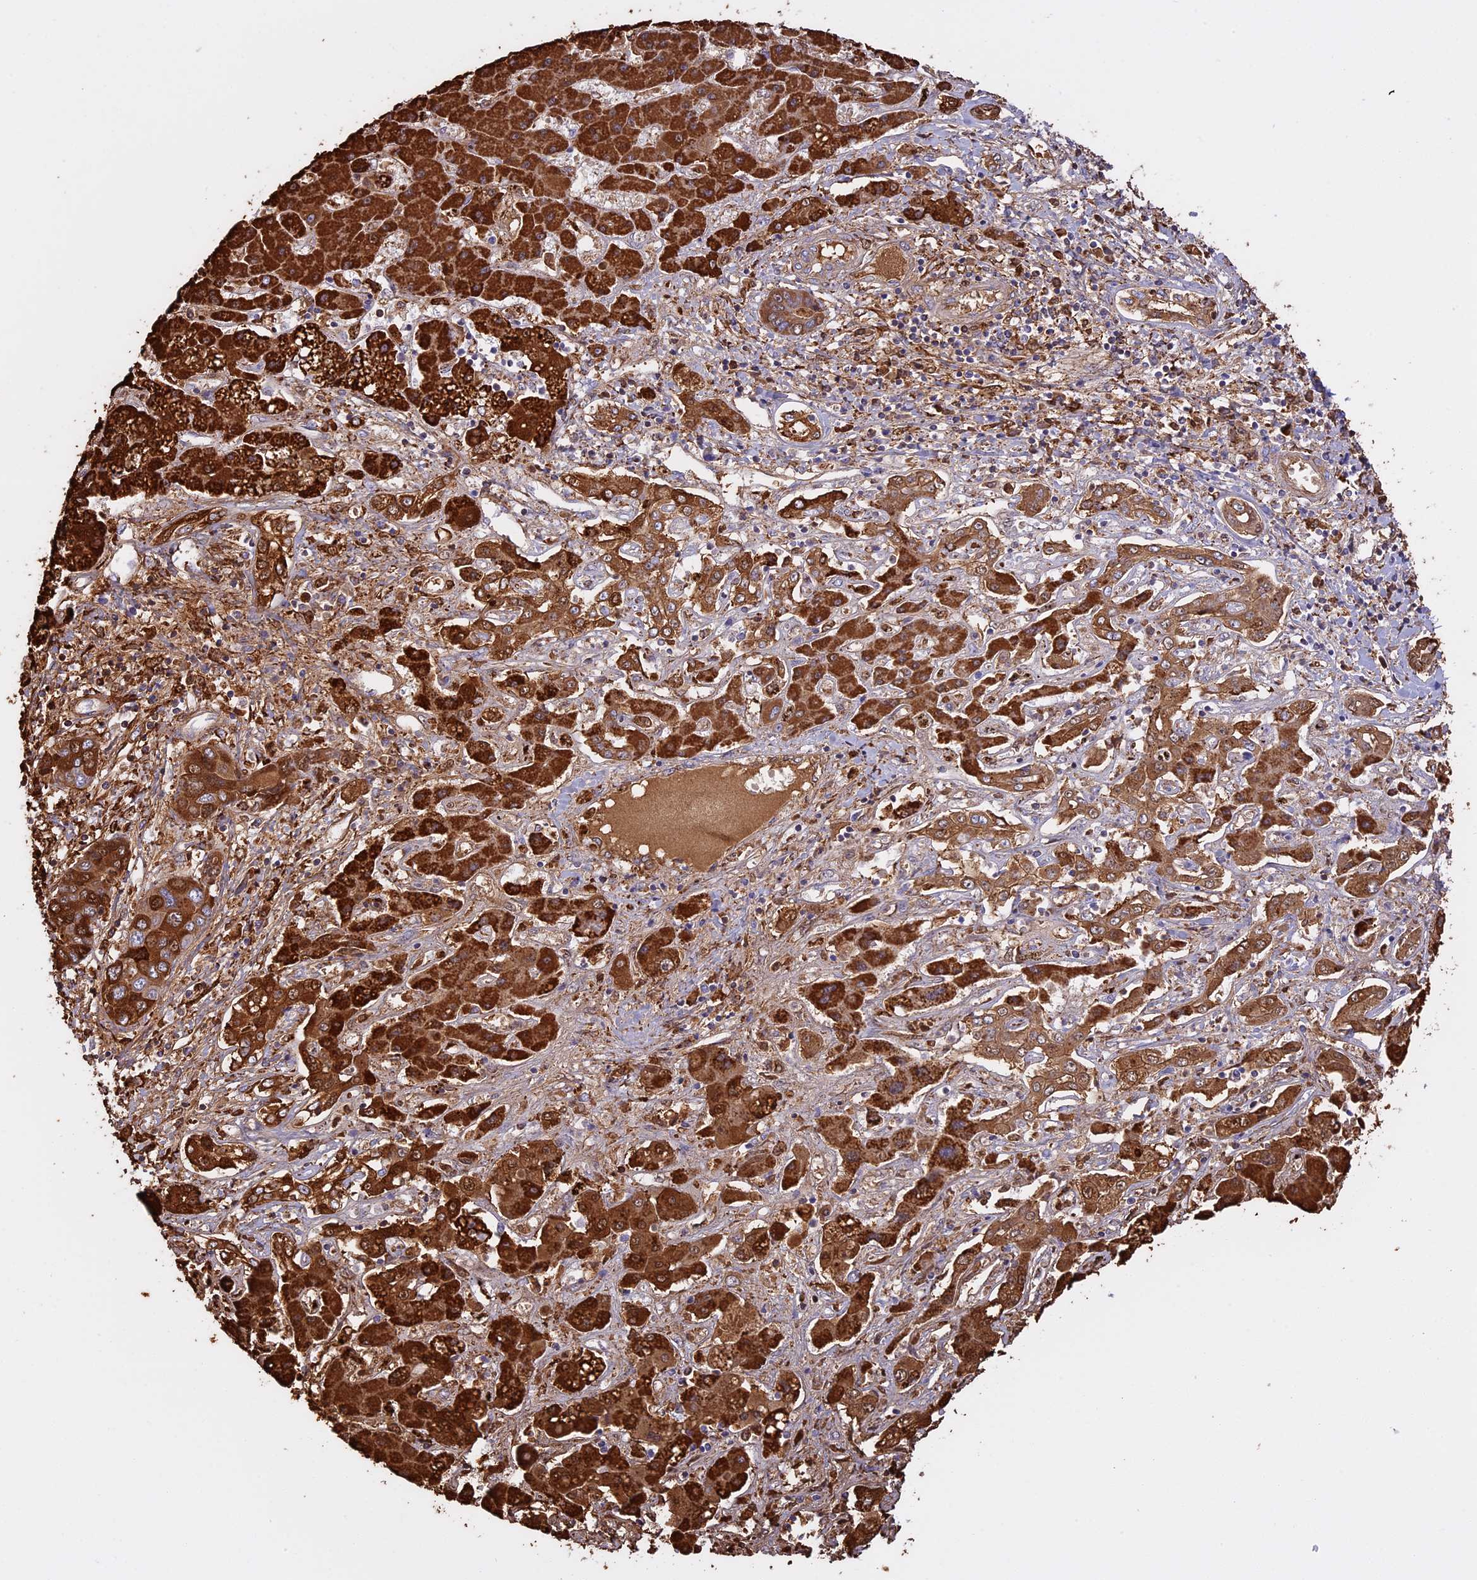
{"staining": {"intensity": "strong", "quantity": ">75%", "location": "cytoplasmic/membranous"}, "tissue": "liver cancer", "cell_type": "Tumor cells", "image_type": "cancer", "snomed": [{"axis": "morphology", "description": "Cholangiocarcinoma"}, {"axis": "topography", "description": "Liver"}], "caption": "Liver cancer (cholangiocarcinoma) was stained to show a protein in brown. There is high levels of strong cytoplasmic/membranous expression in approximately >75% of tumor cells. (IHC, brightfield microscopy, high magnification).", "gene": "KCNG1", "patient": {"sex": "male", "age": 67}}